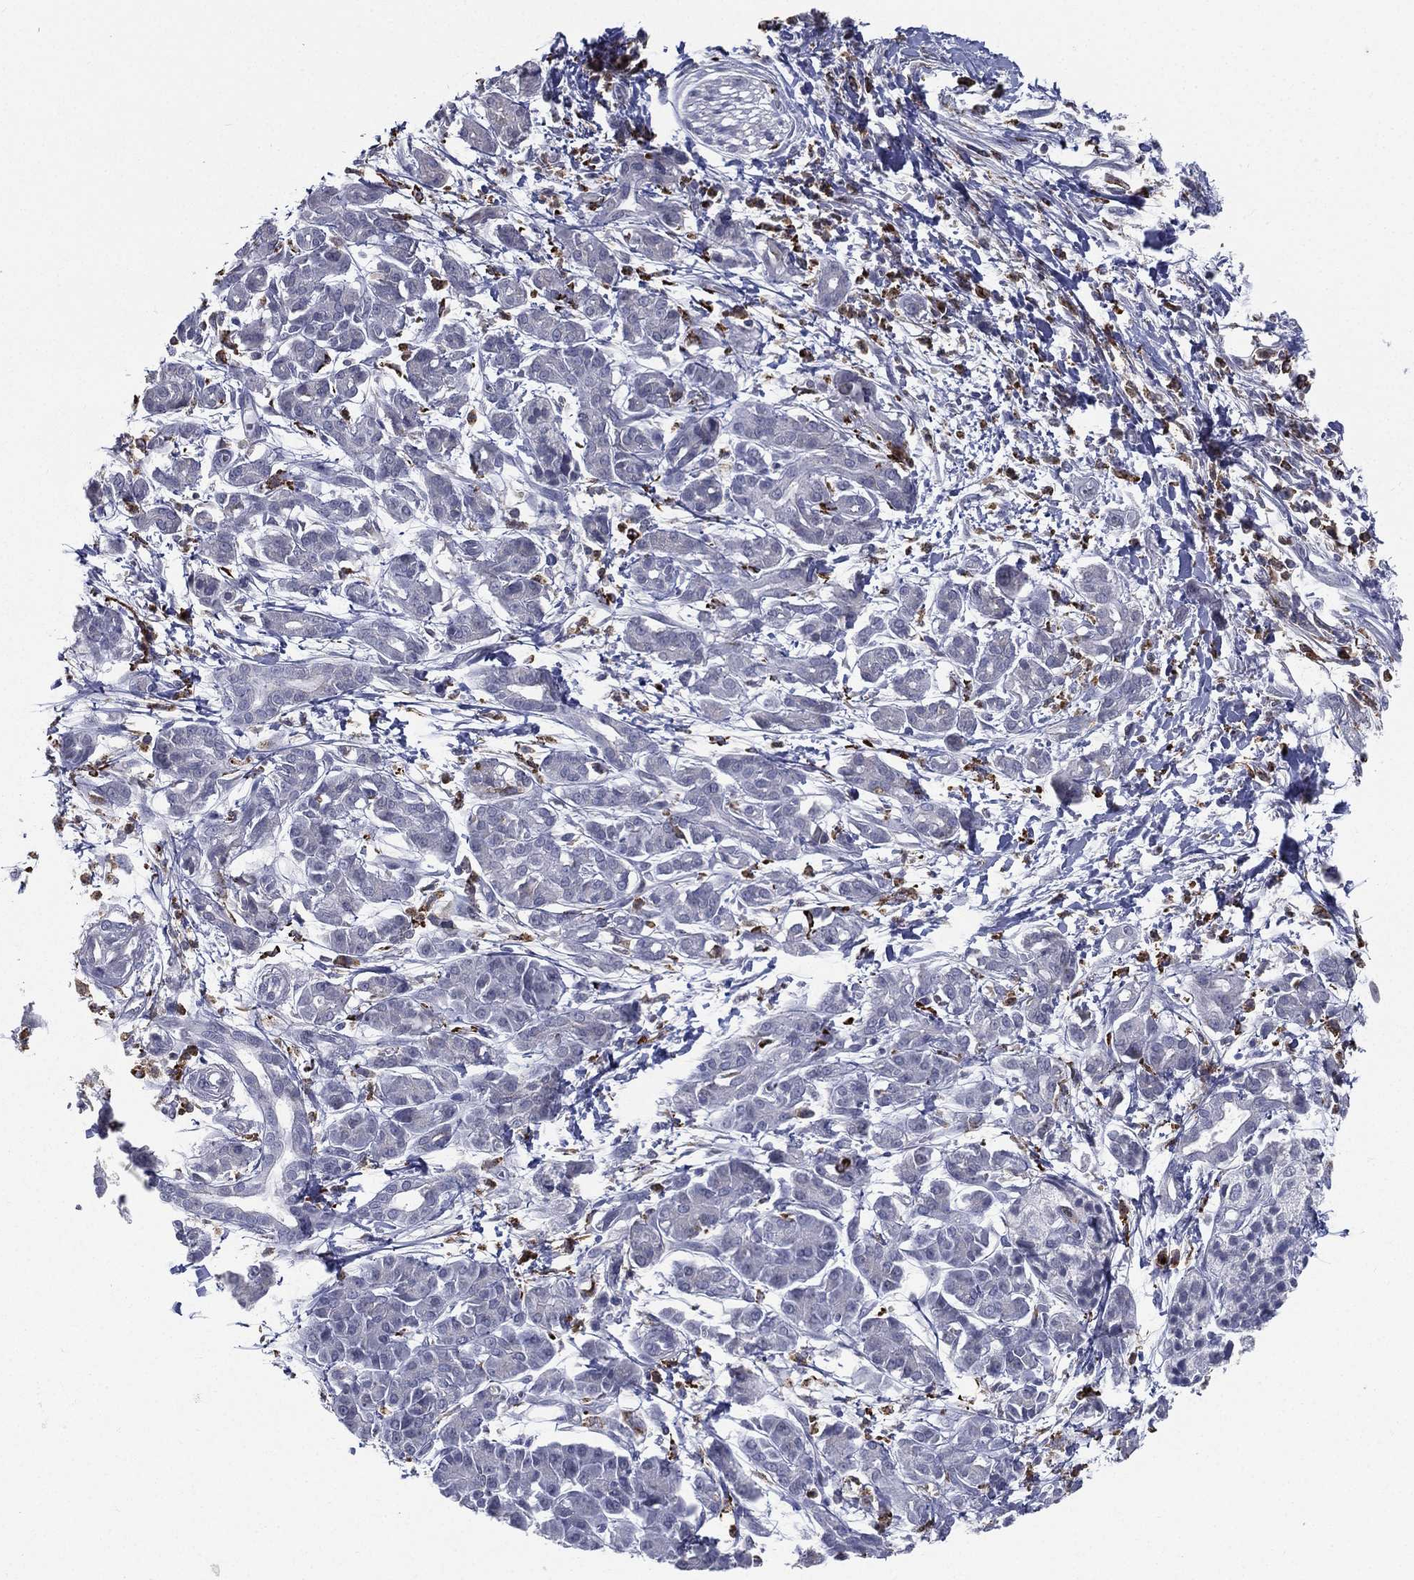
{"staining": {"intensity": "negative", "quantity": "none", "location": "none"}, "tissue": "pancreatic cancer", "cell_type": "Tumor cells", "image_type": "cancer", "snomed": [{"axis": "morphology", "description": "Adenocarcinoma, NOS"}, {"axis": "topography", "description": "Pancreas"}], "caption": "Tumor cells show no significant staining in adenocarcinoma (pancreatic). Nuclei are stained in blue.", "gene": "EVI2B", "patient": {"sex": "male", "age": 72}}